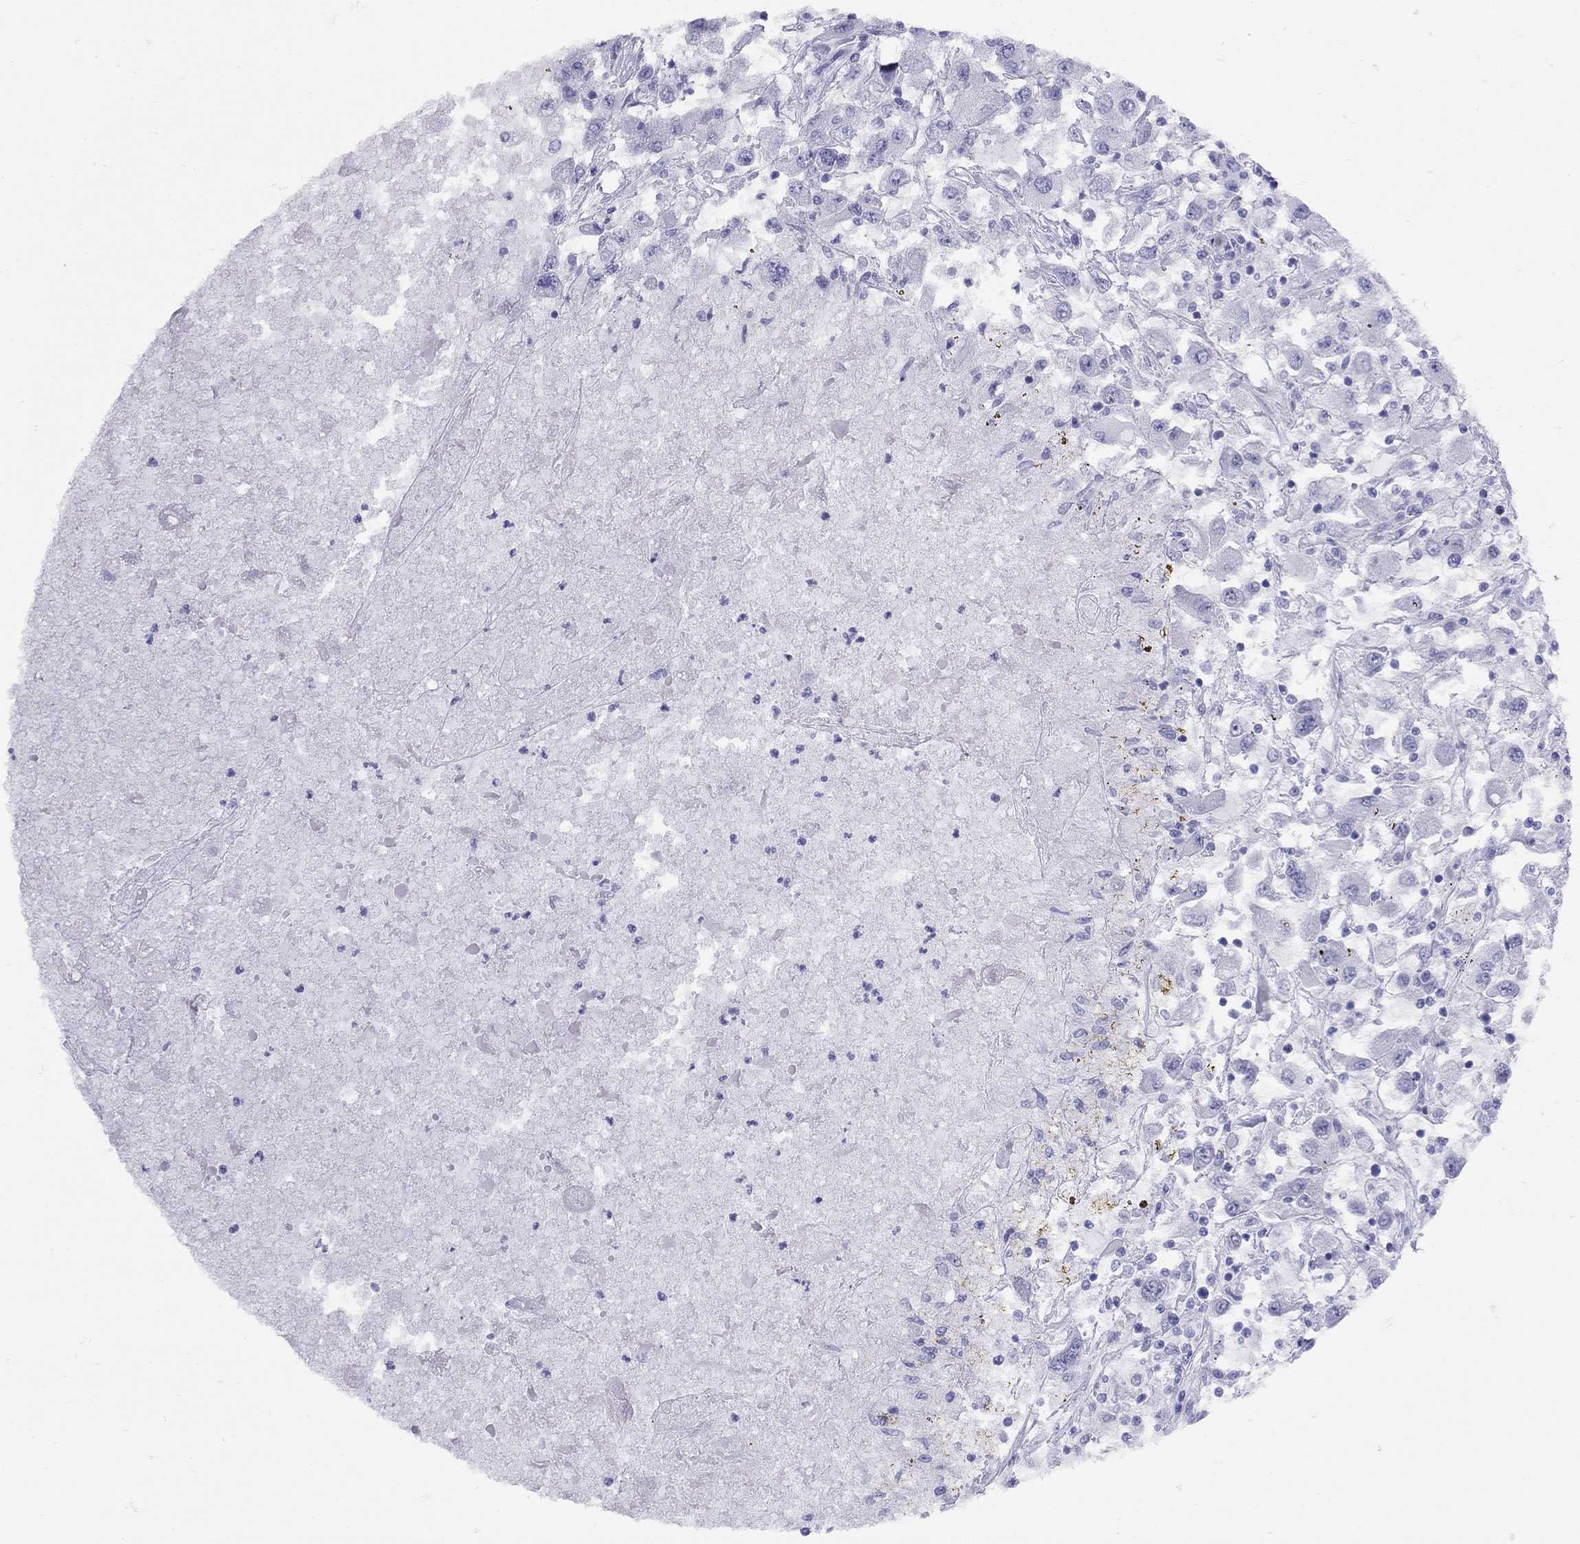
{"staining": {"intensity": "negative", "quantity": "none", "location": "none"}, "tissue": "renal cancer", "cell_type": "Tumor cells", "image_type": "cancer", "snomed": [{"axis": "morphology", "description": "Adenocarcinoma, NOS"}, {"axis": "topography", "description": "Kidney"}], "caption": "Tumor cells show no significant staining in renal adenocarcinoma.", "gene": "GRIA2", "patient": {"sex": "female", "age": 67}}